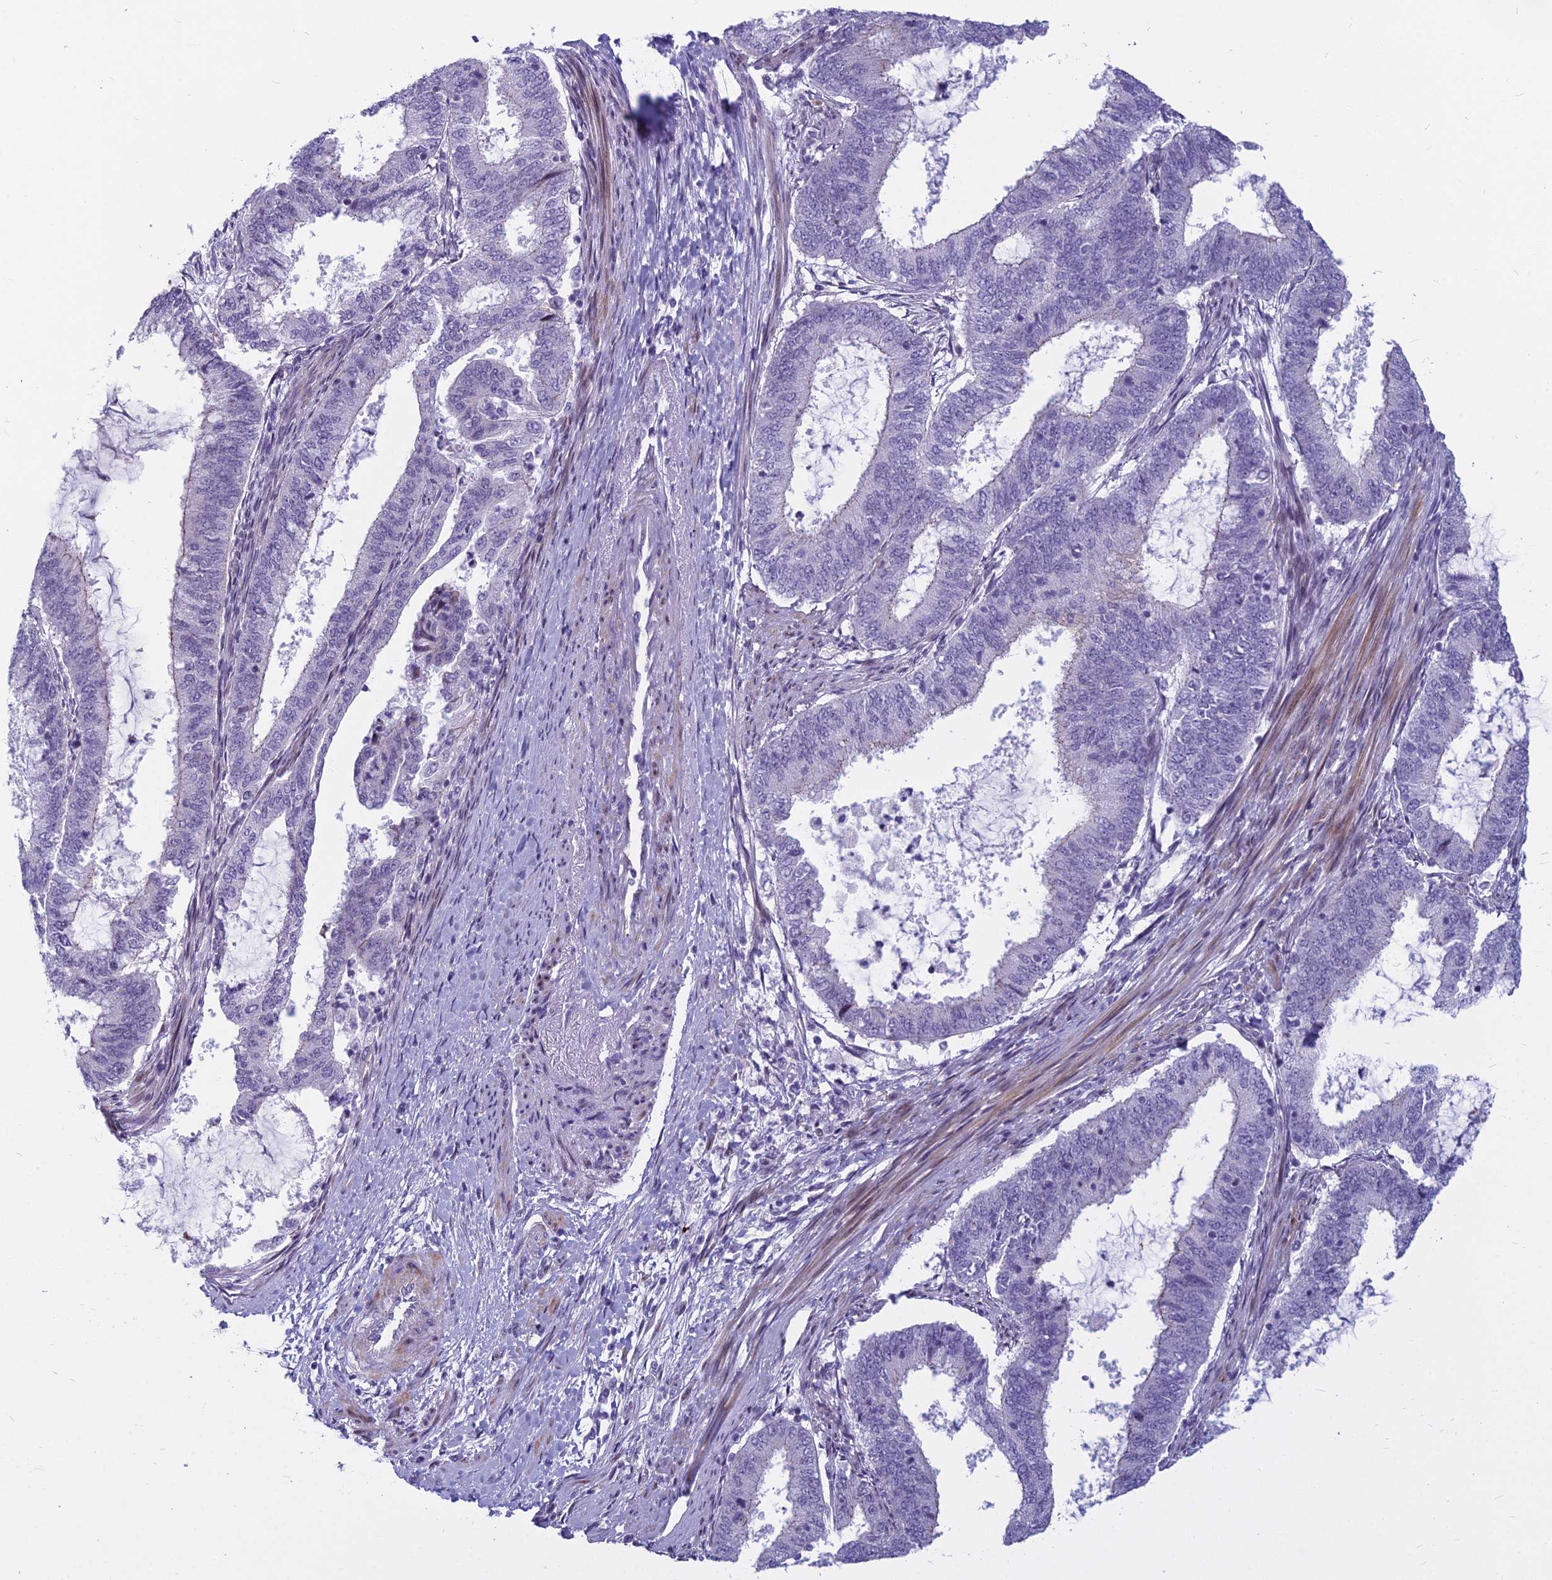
{"staining": {"intensity": "negative", "quantity": "none", "location": "none"}, "tissue": "endometrial cancer", "cell_type": "Tumor cells", "image_type": "cancer", "snomed": [{"axis": "morphology", "description": "Adenocarcinoma, NOS"}, {"axis": "topography", "description": "Endometrium"}], "caption": "Image shows no significant protein staining in tumor cells of adenocarcinoma (endometrial).", "gene": "MYBPC2", "patient": {"sex": "female", "age": 51}}